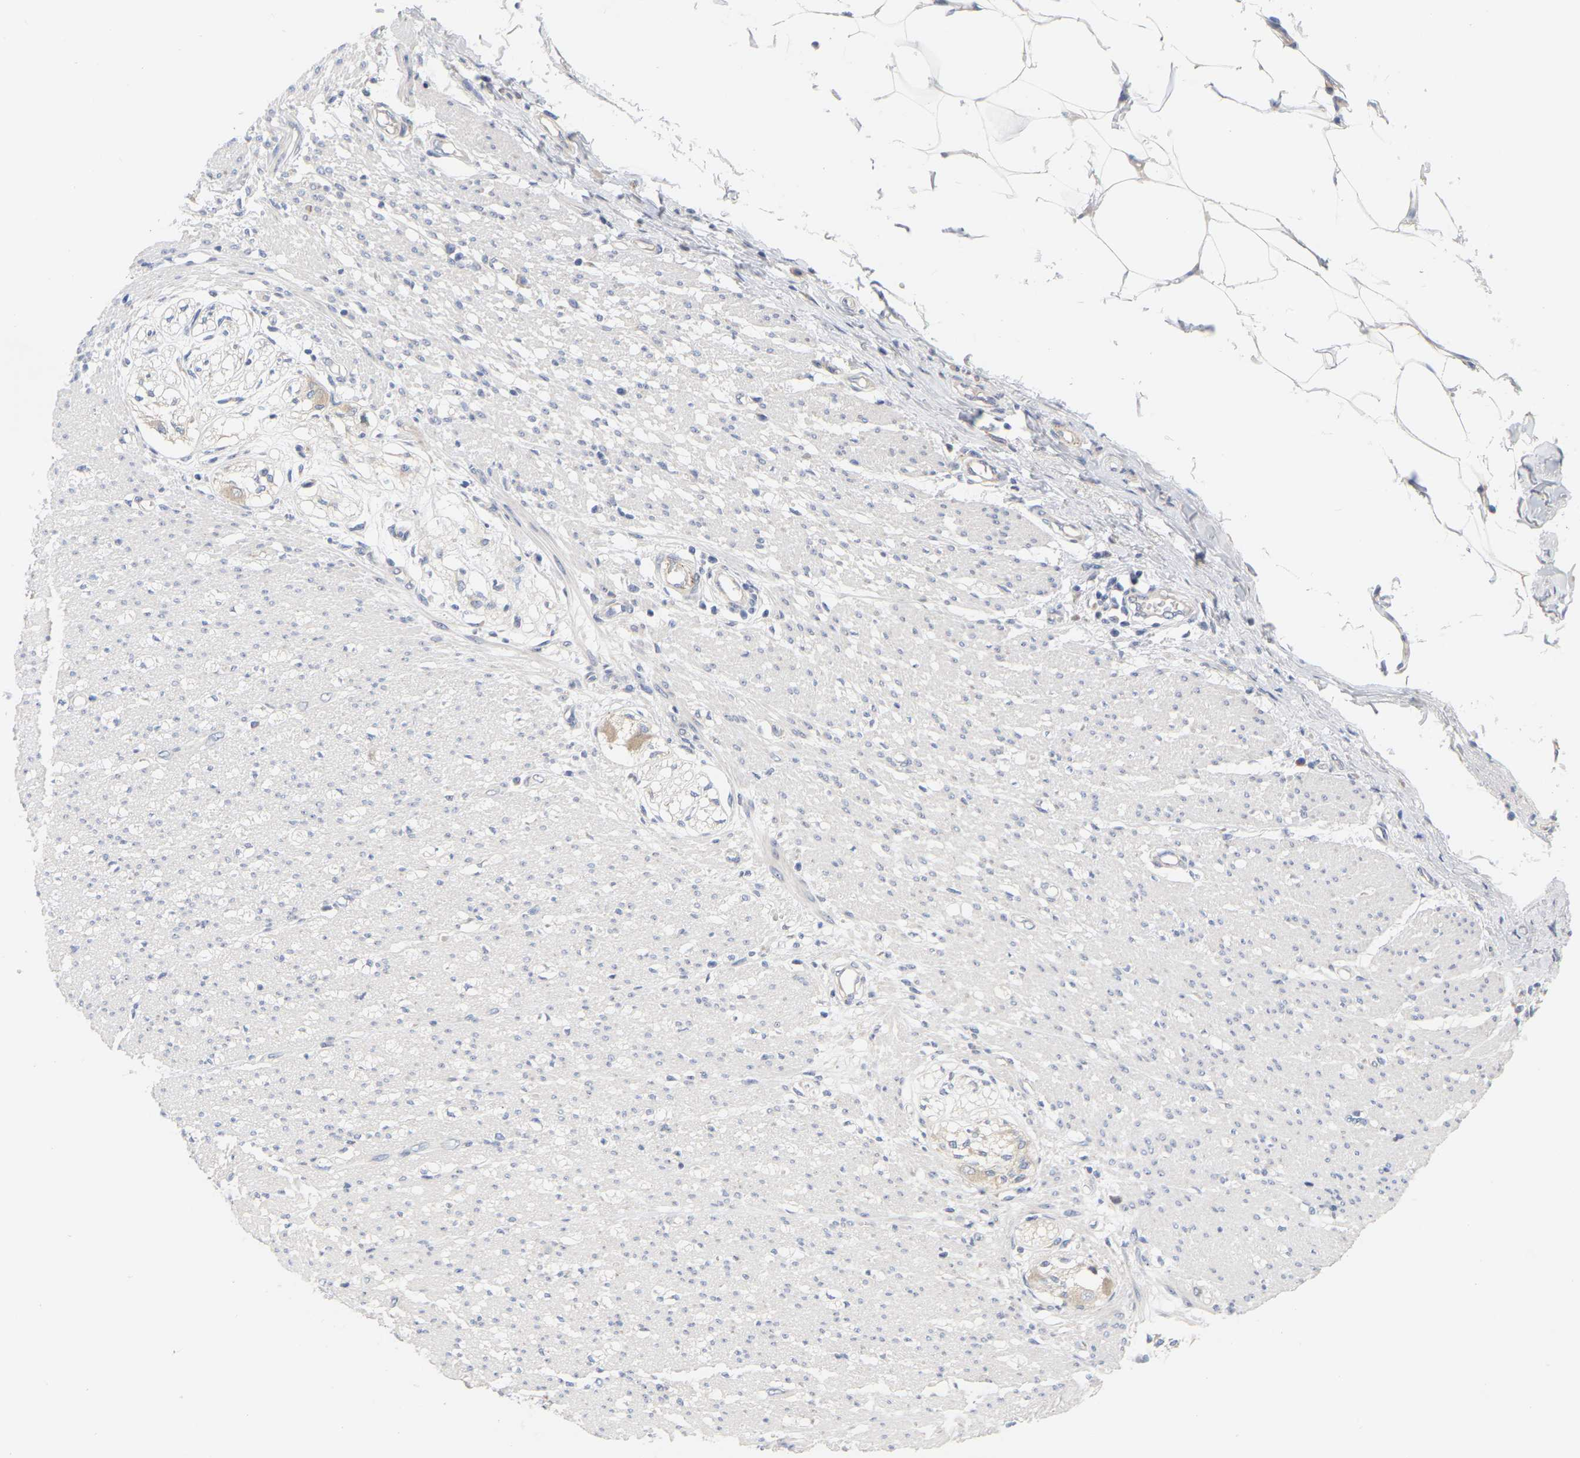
{"staining": {"intensity": "negative", "quantity": "none", "location": "none"}, "tissue": "smooth muscle", "cell_type": "Smooth muscle cells", "image_type": "normal", "snomed": [{"axis": "morphology", "description": "Normal tissue, NOS"}, {"axis": "morphology", "description": "Adenocarcinoma, NOS"}, {"axis": "topography", "description": "Colon"}, {"axis": "topography", "description": "Peripheral nerve tissue"}], "caption": "Immunohistochemical staining of normal smooth muscle demonstrates no significant staining in smooth muscle cells.", "gene": "MINDY4", "patient": {"sex": "male", "age": 14}}